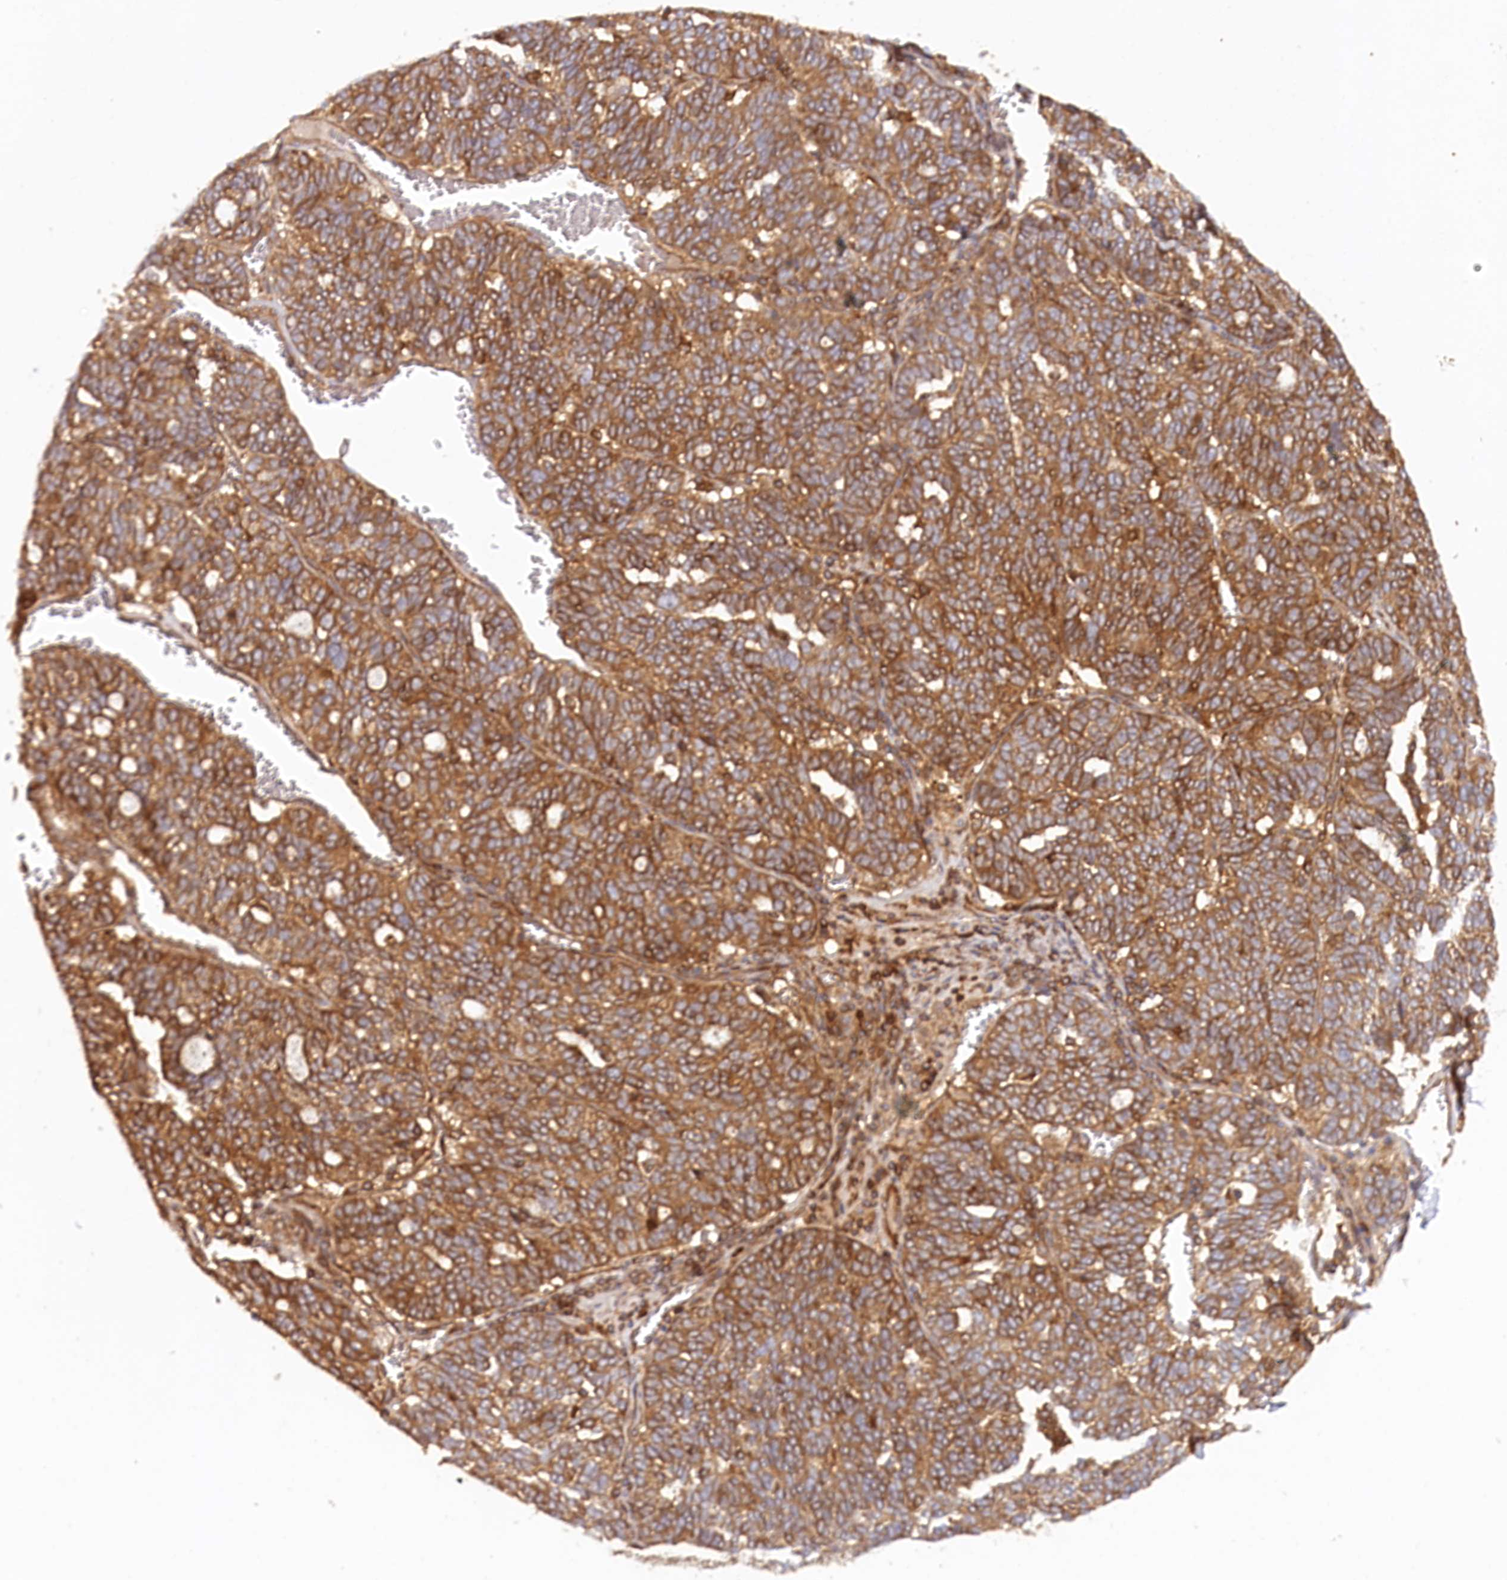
{"staining": {"intensity": "strong", "quantity": ">75%", "location": "cytoplasmic/membranous"}, "tissue": "ovarian cancer", "cell_type": "Tumor cells", "image_type": "cancer", "snomed": [{"axis": "morphology", "description": "Cystadenocarcinoma, serous, NOS"}, {"axis": "topography", "description": "Ovary"}], "caption": "Immunohistochemical staining of ovarian cancer exhibits strong cytoplasmic/membranous protein staining in approximately >75% of tumor cells.", "gene": "PAIP2", "patient": {"sex": "female", "age": 59}}